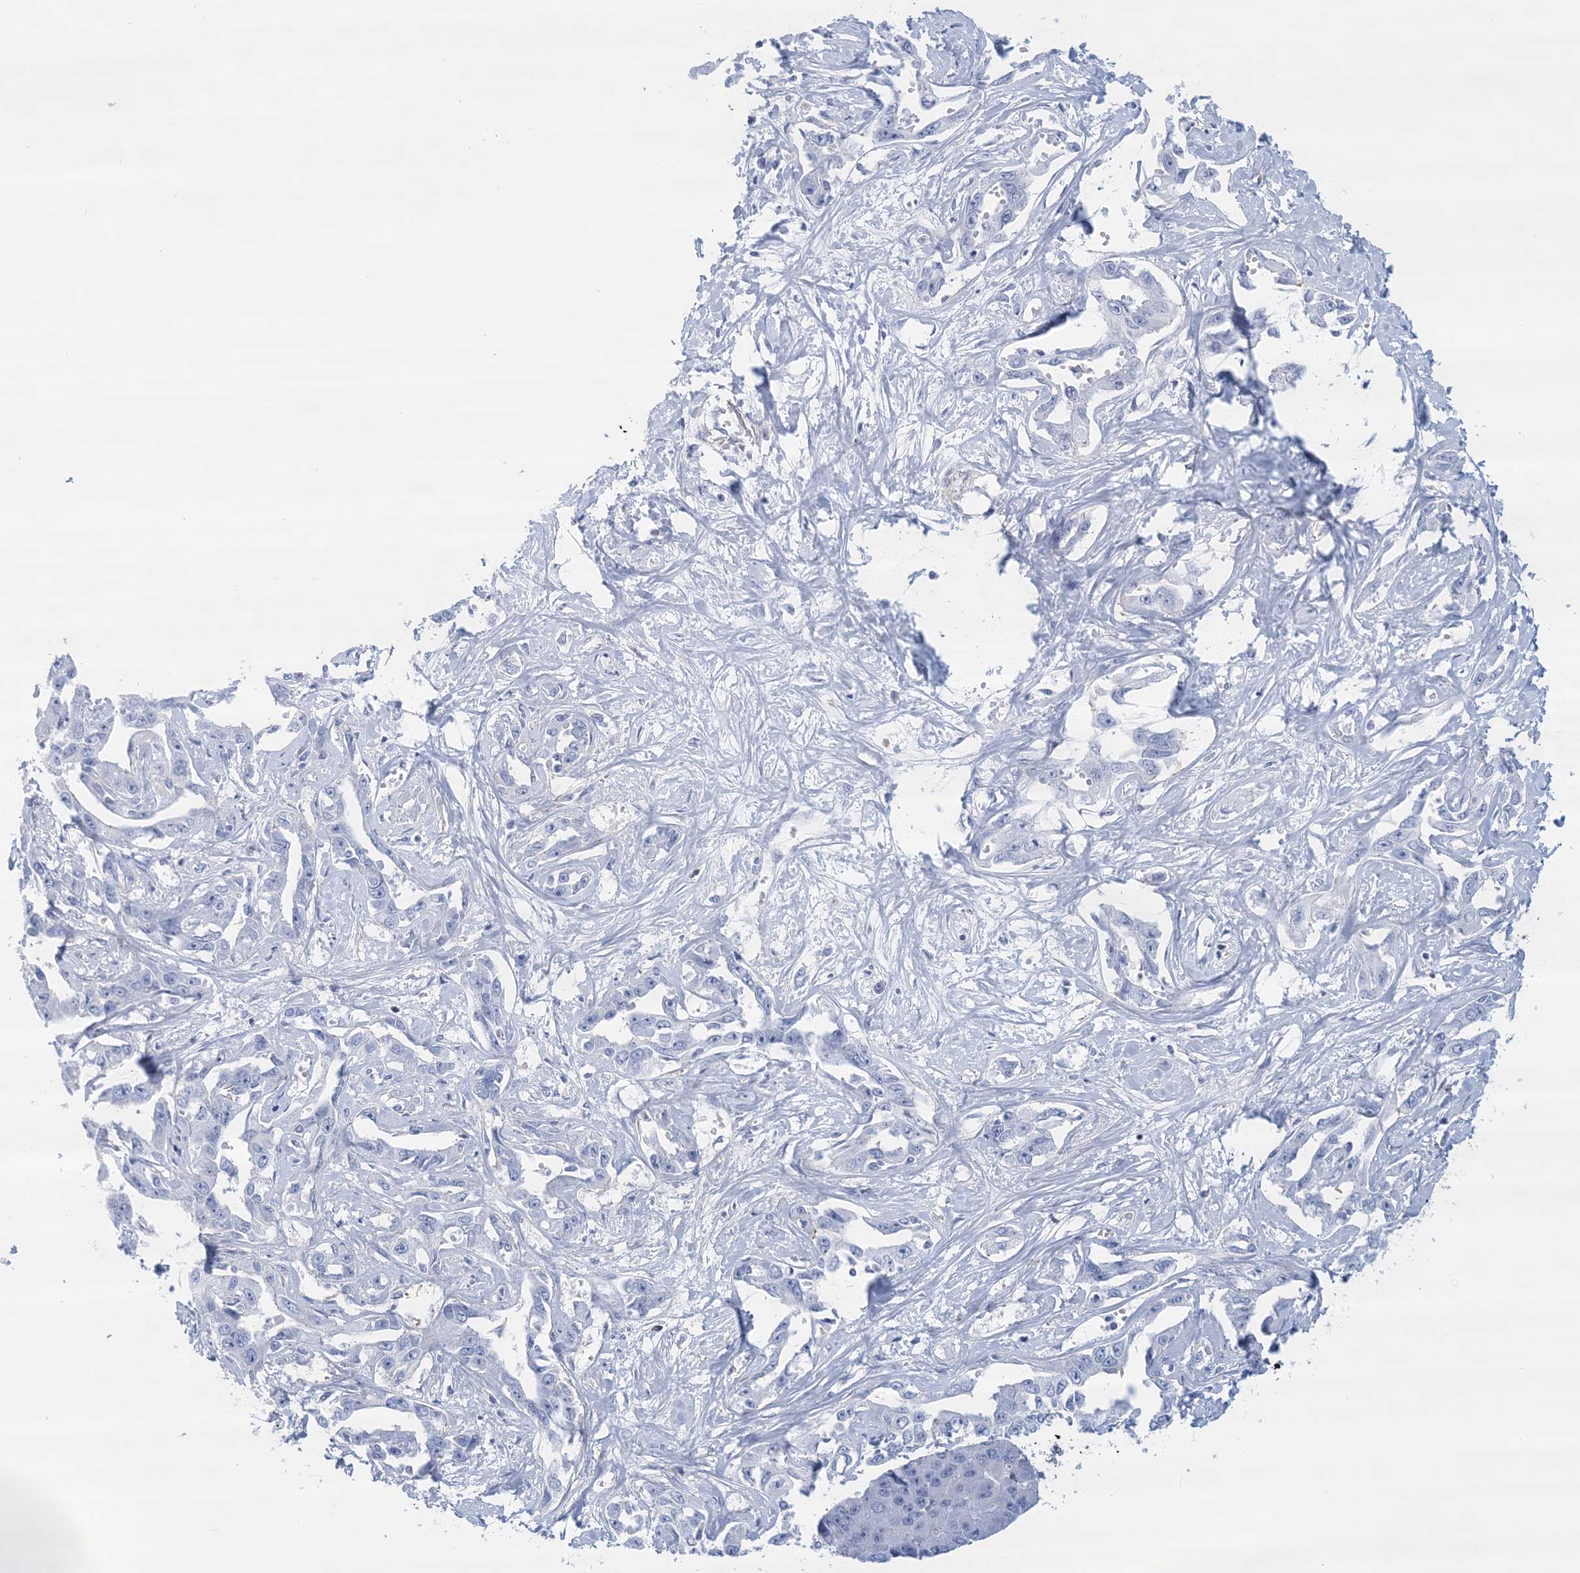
{"staining": {"intensity": "negative", "quantity": "none", "location": "none"}, "tissue": "liver cancer", "cell_type": "Tumor cells", "image_type": "cancer", "snomed": [{"axis": "morphology", "description": "Cholangiocarcinoma"}, {"axis": "topography", "description": "Liver"}], "caption": "This image is of liver cancer stained with immunohistochemistry to label a protein in brown with the nuclei are counter-stained blue. There is no positivity in tumor cells.", "gene": "C11orf21", "patient": {"sex": "male", "age": 59}}